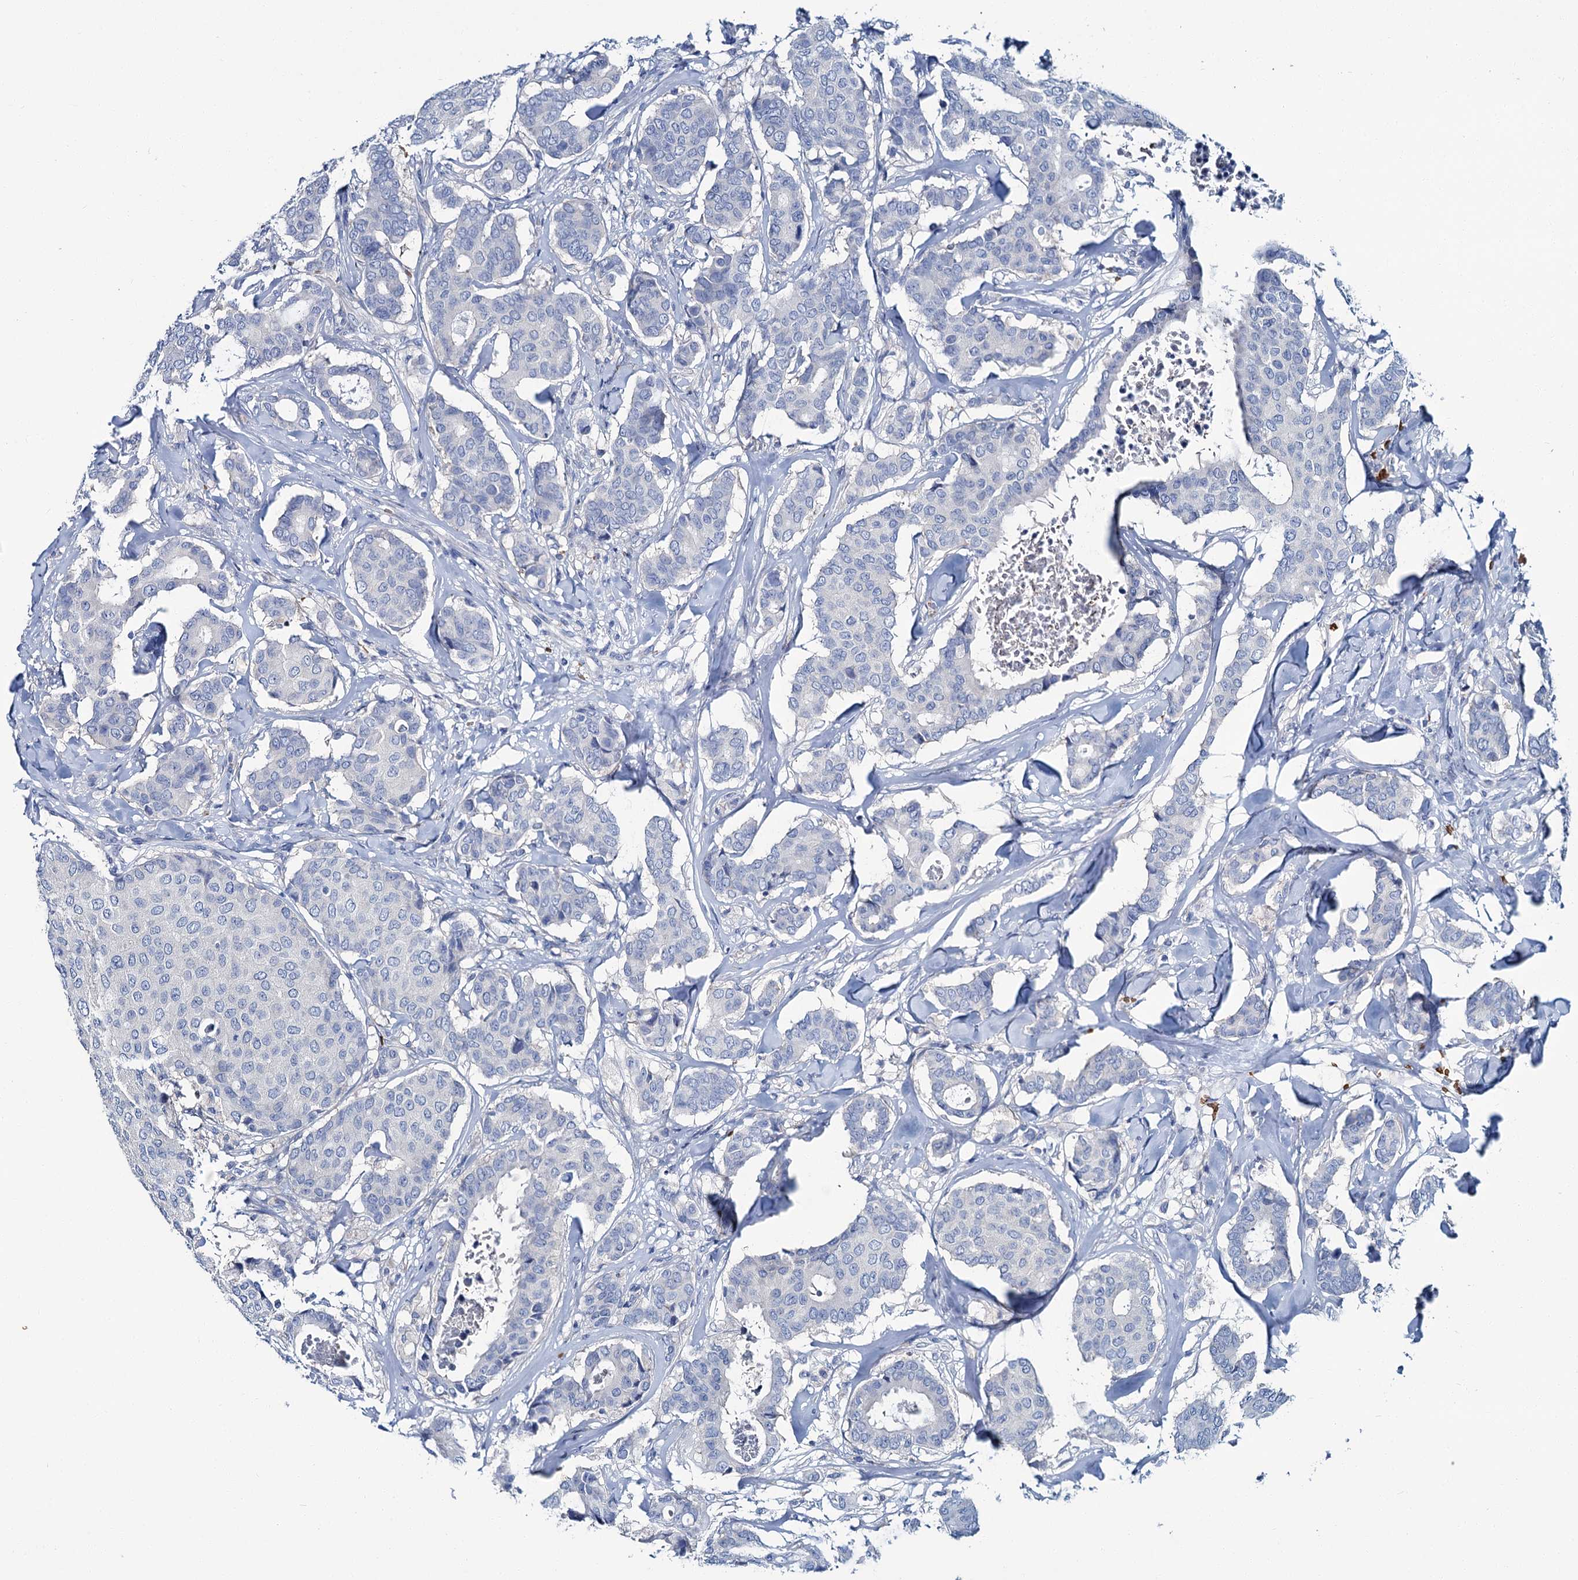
{"staining": {"intensity": "negative", "quantity": "none", "location": "none"}, "tissue": "breast cancer", "cell_type": "Tumor cells", "image_type": "cancer", "snomed": [{"axis": "morphology", "description": "Duct carcinoma"}, {"axis": "topography", "description": "Breast"}], "caption": "Tumor cells show no significant protein positivity in breast cancer.", "gene": "ATG2A", "patient": {"sex": "female", "age": 75}}